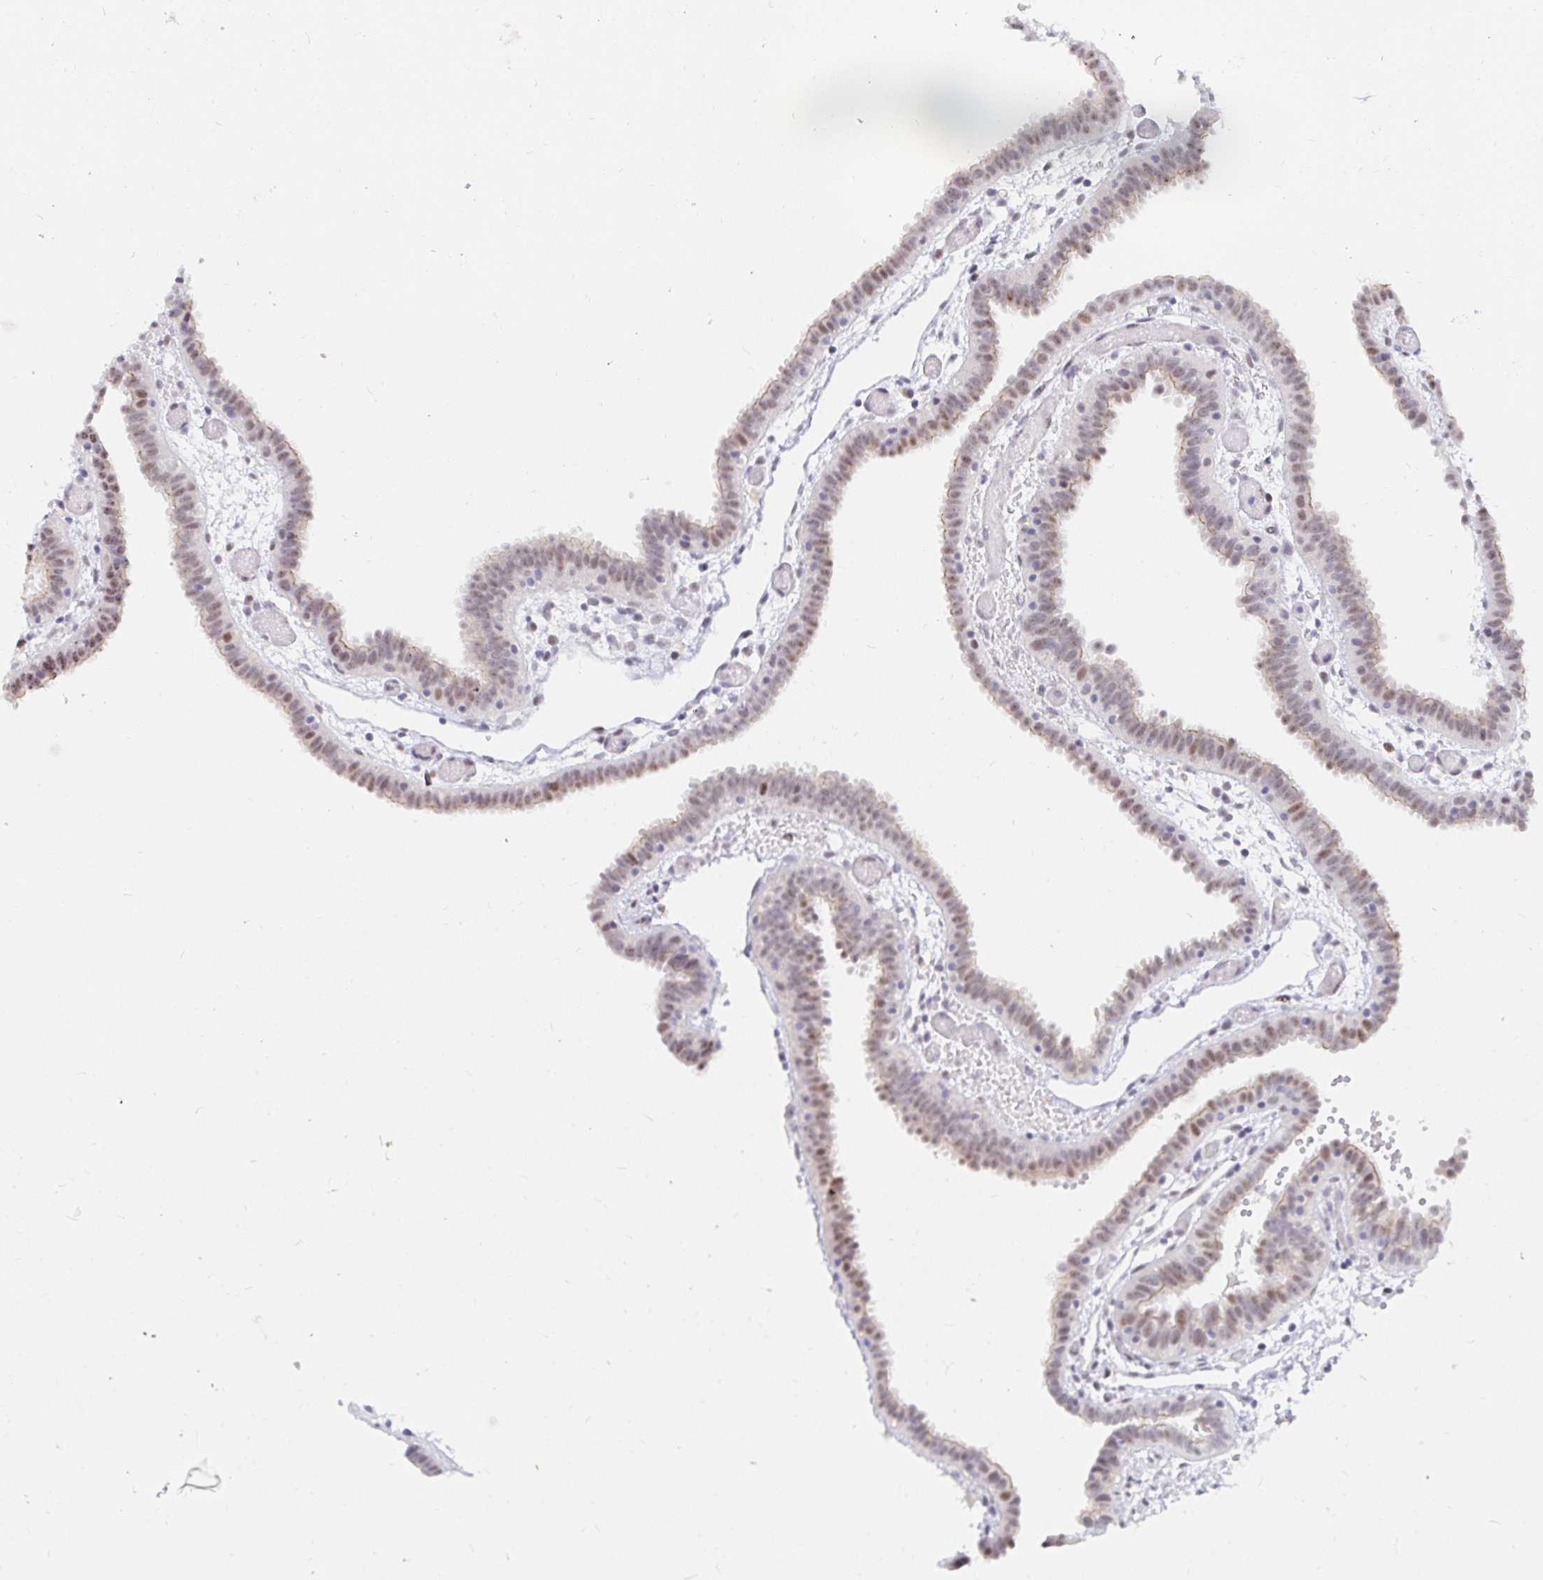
{"staining": {"intensity": "moderate", "quantity": "<25%", "location": "nuclear"}, "tissue": "fallopian tube", "cell_type": "Glandular cells", "image_type": "normal", "snomed": [{"axis": "morphology", "description": "Normal tissue, NOS"}, {"axis": "topography", "description": "Fallopian tube"}], "caption": "Immunohistochemistry photomicrograph of normal fallopian tube: human fallopian tube stained using immunohistochemistry (IHC) demonstrates low levels of moderate protein expression localized specifically in the nuclear of glandular cells, appearing as a nuclear brown color.", "gene": "COL28A1", "patient": {"sex": "female", "age": 37}}